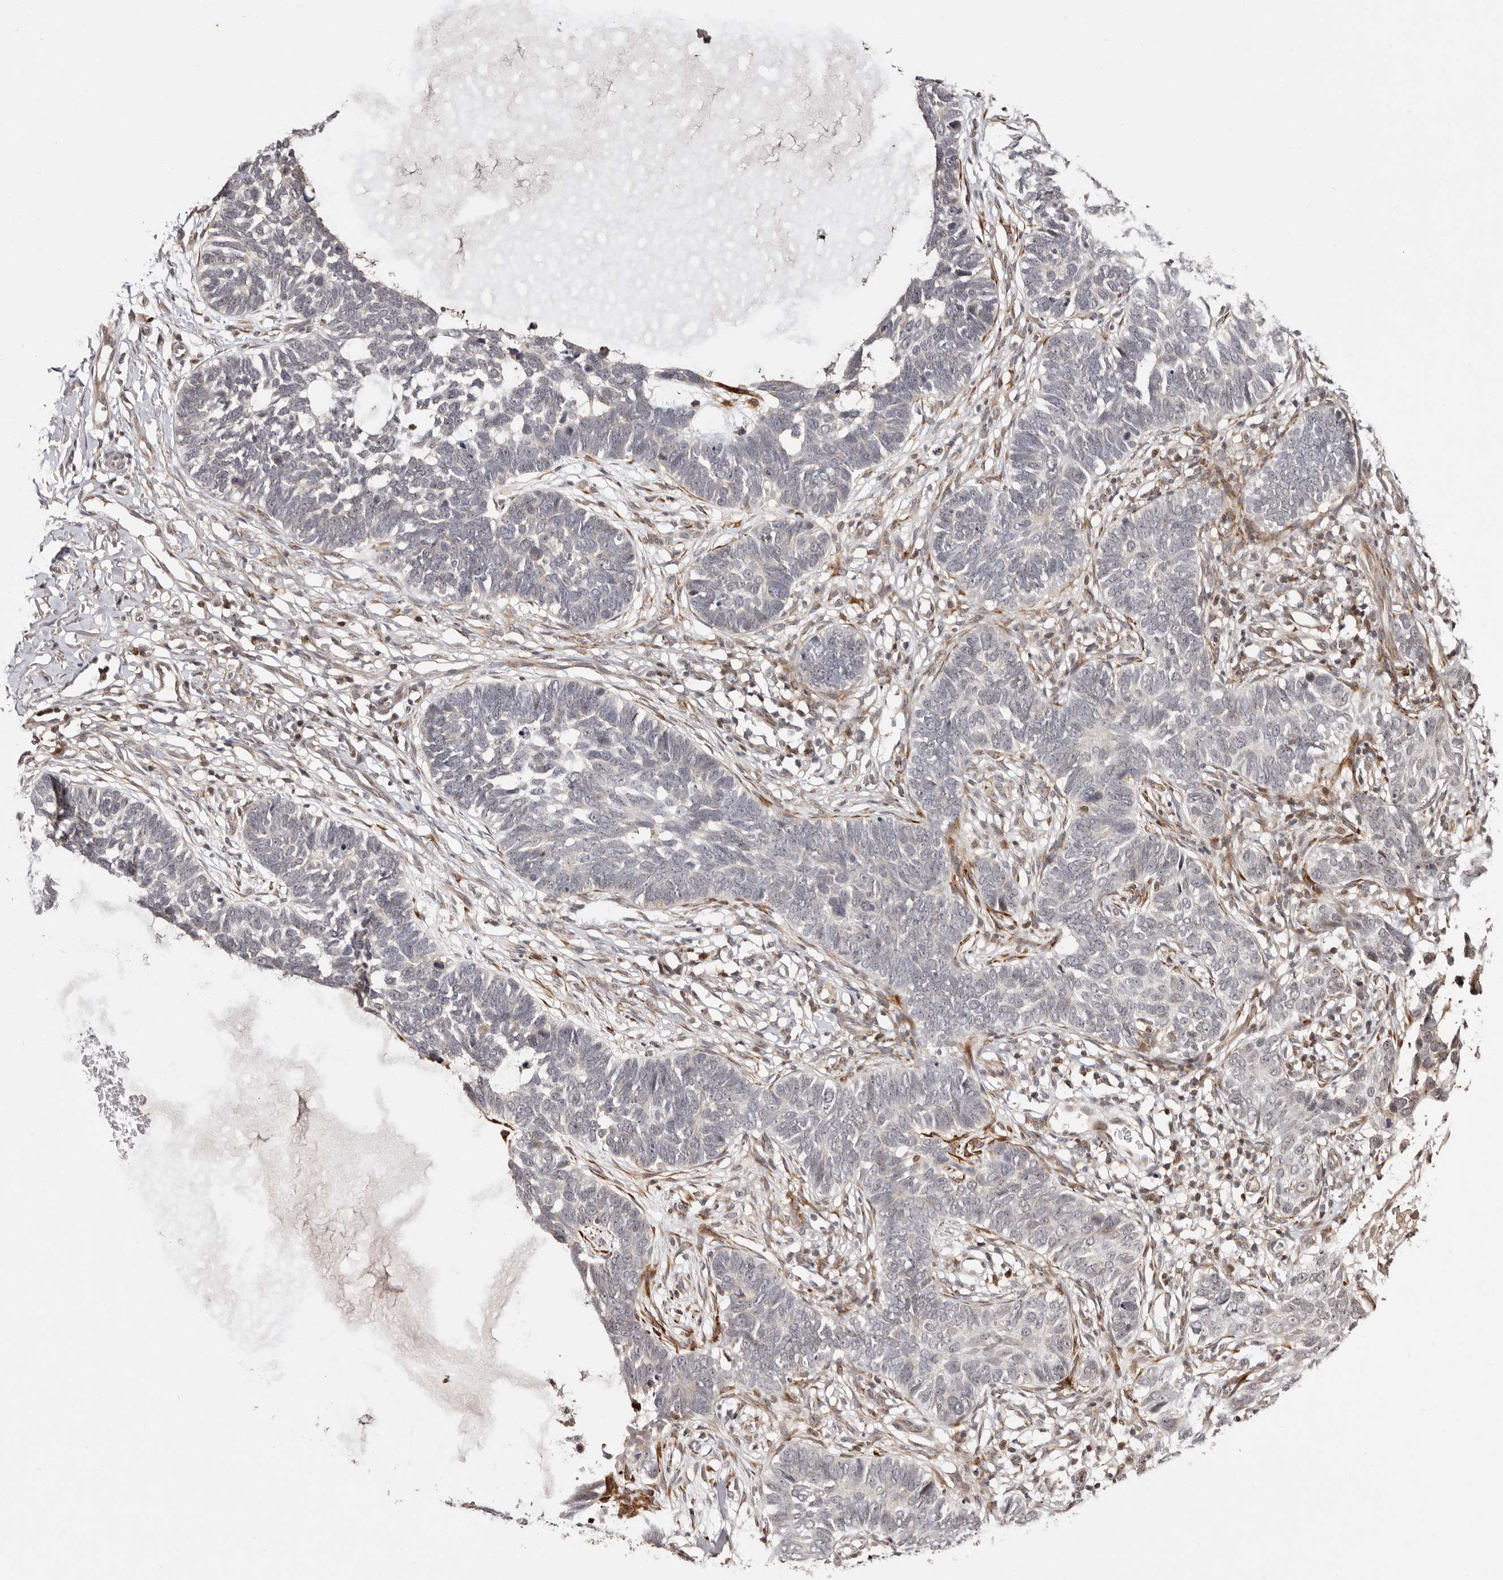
{"staining": {"intensity": "negative", "quantity": "none", "location": "none"}, "tissue": "skin cancer", "cell_type": "Tumor cells", "image_type": "cancer", "snomed": [{"axis": "morphology", "description": "Normal tissue, NOS"}, {"axis": "morphology", "description": "Basal cell carcinoma"}, {"axis": "topography", "description": "Skin"}], "caption": "This is an immunohistochemistry photomicrograph of human skin cancer. There is no staining in tumor cells.", "gene": "SRCAP", "patient": {"sex": "male", "age": 77}}